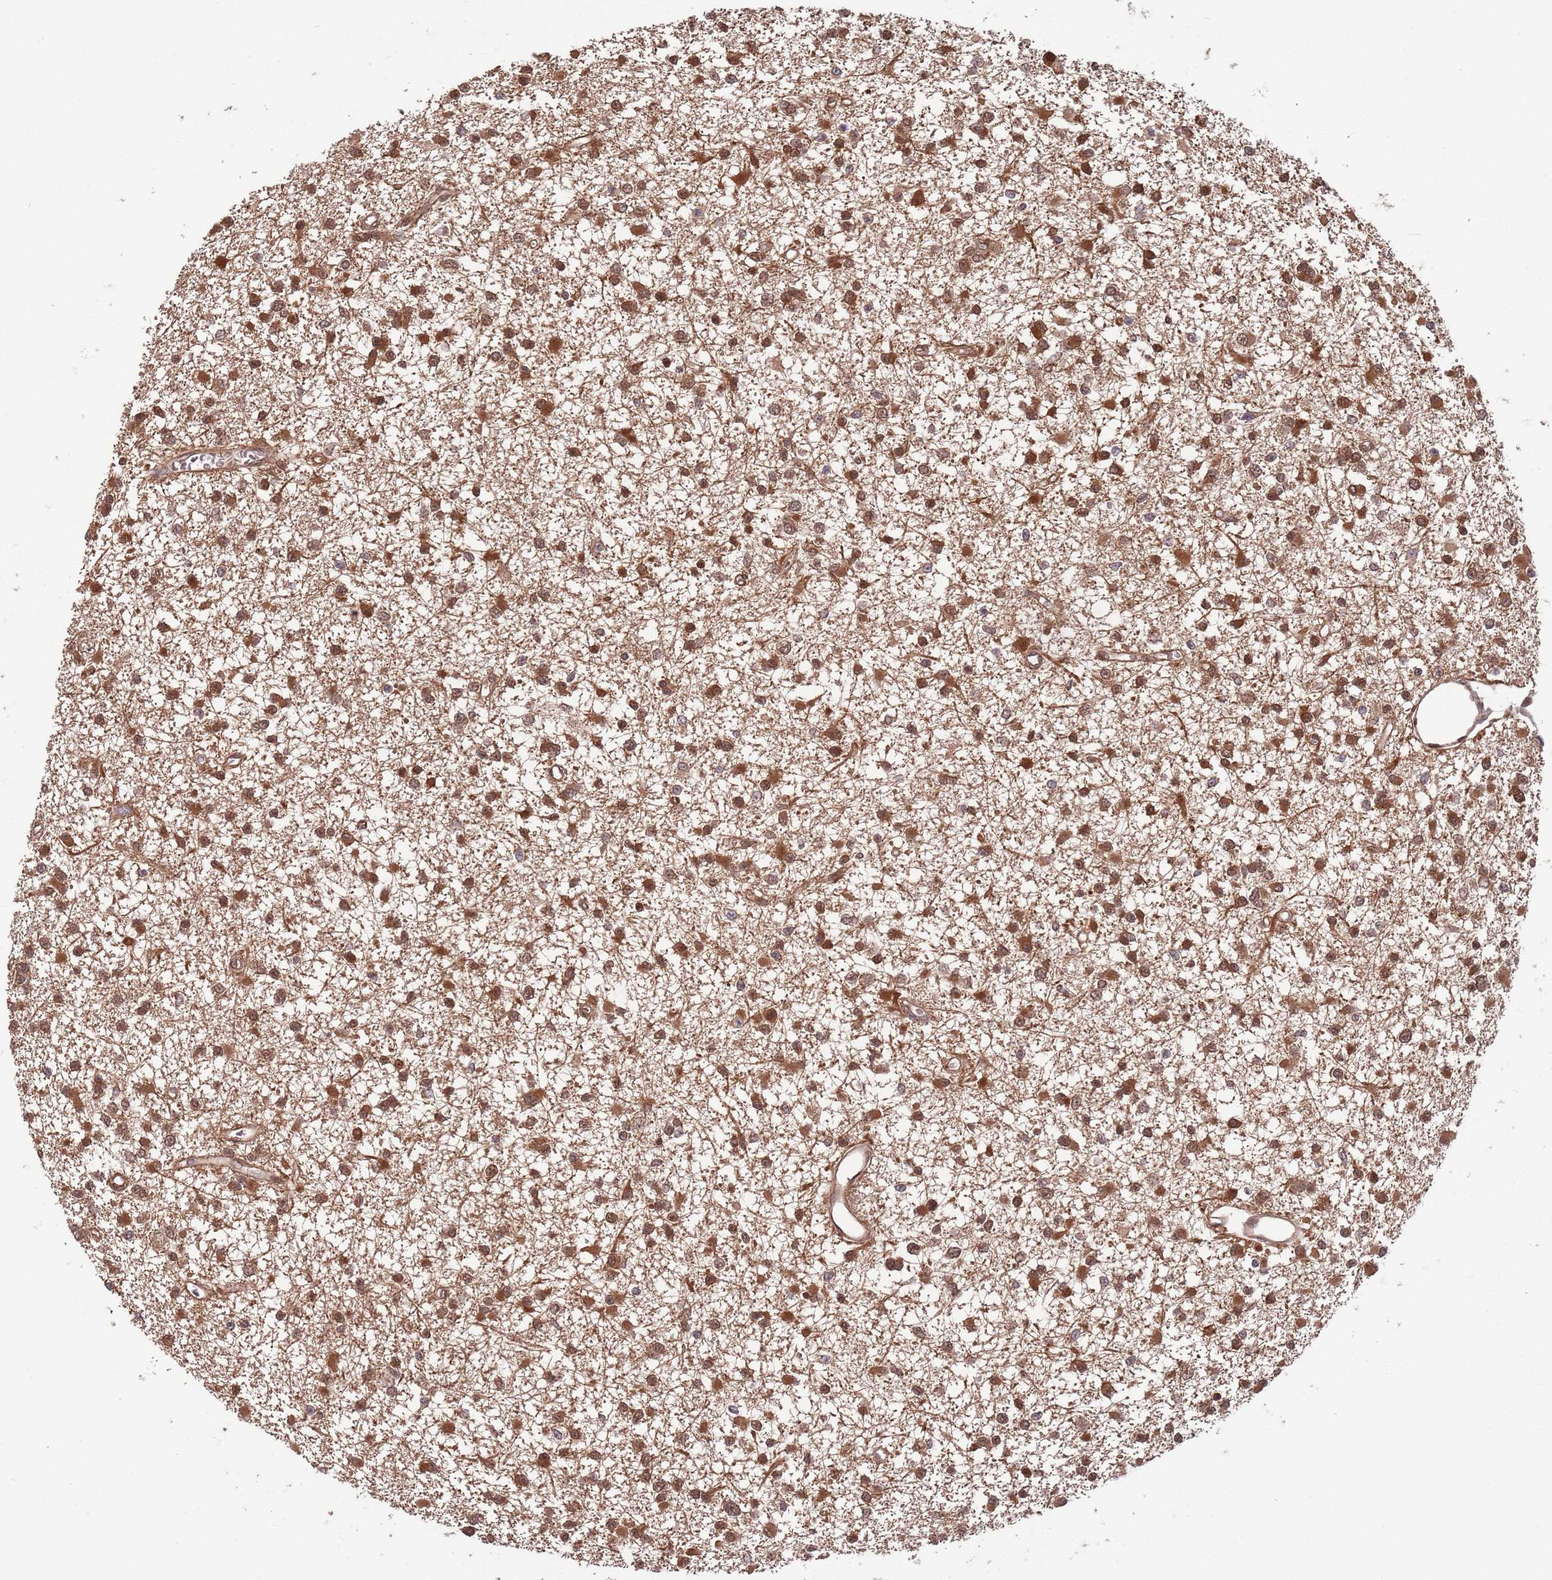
{"staining": {"intensity": "strong", "quantity": ">75%", "location": "cytoplasmic/membranous,nuclear"}, "tissue": "glioma", "cell_type": "Tumor cells", "image_type": "cancer", "snomed": [{"axis": "morphology", "description": "Glioma, malignant, Low grade"}, {"axis": "topography", "description": "Brain"}], "caption": "Protein staining of glioma tissue displays strong cytoplasmic/membranous and nuclear staining in approximately >75% of tumor cells.", "gene": "SALL1", "patient": {"sex": "female", "age": 22}}